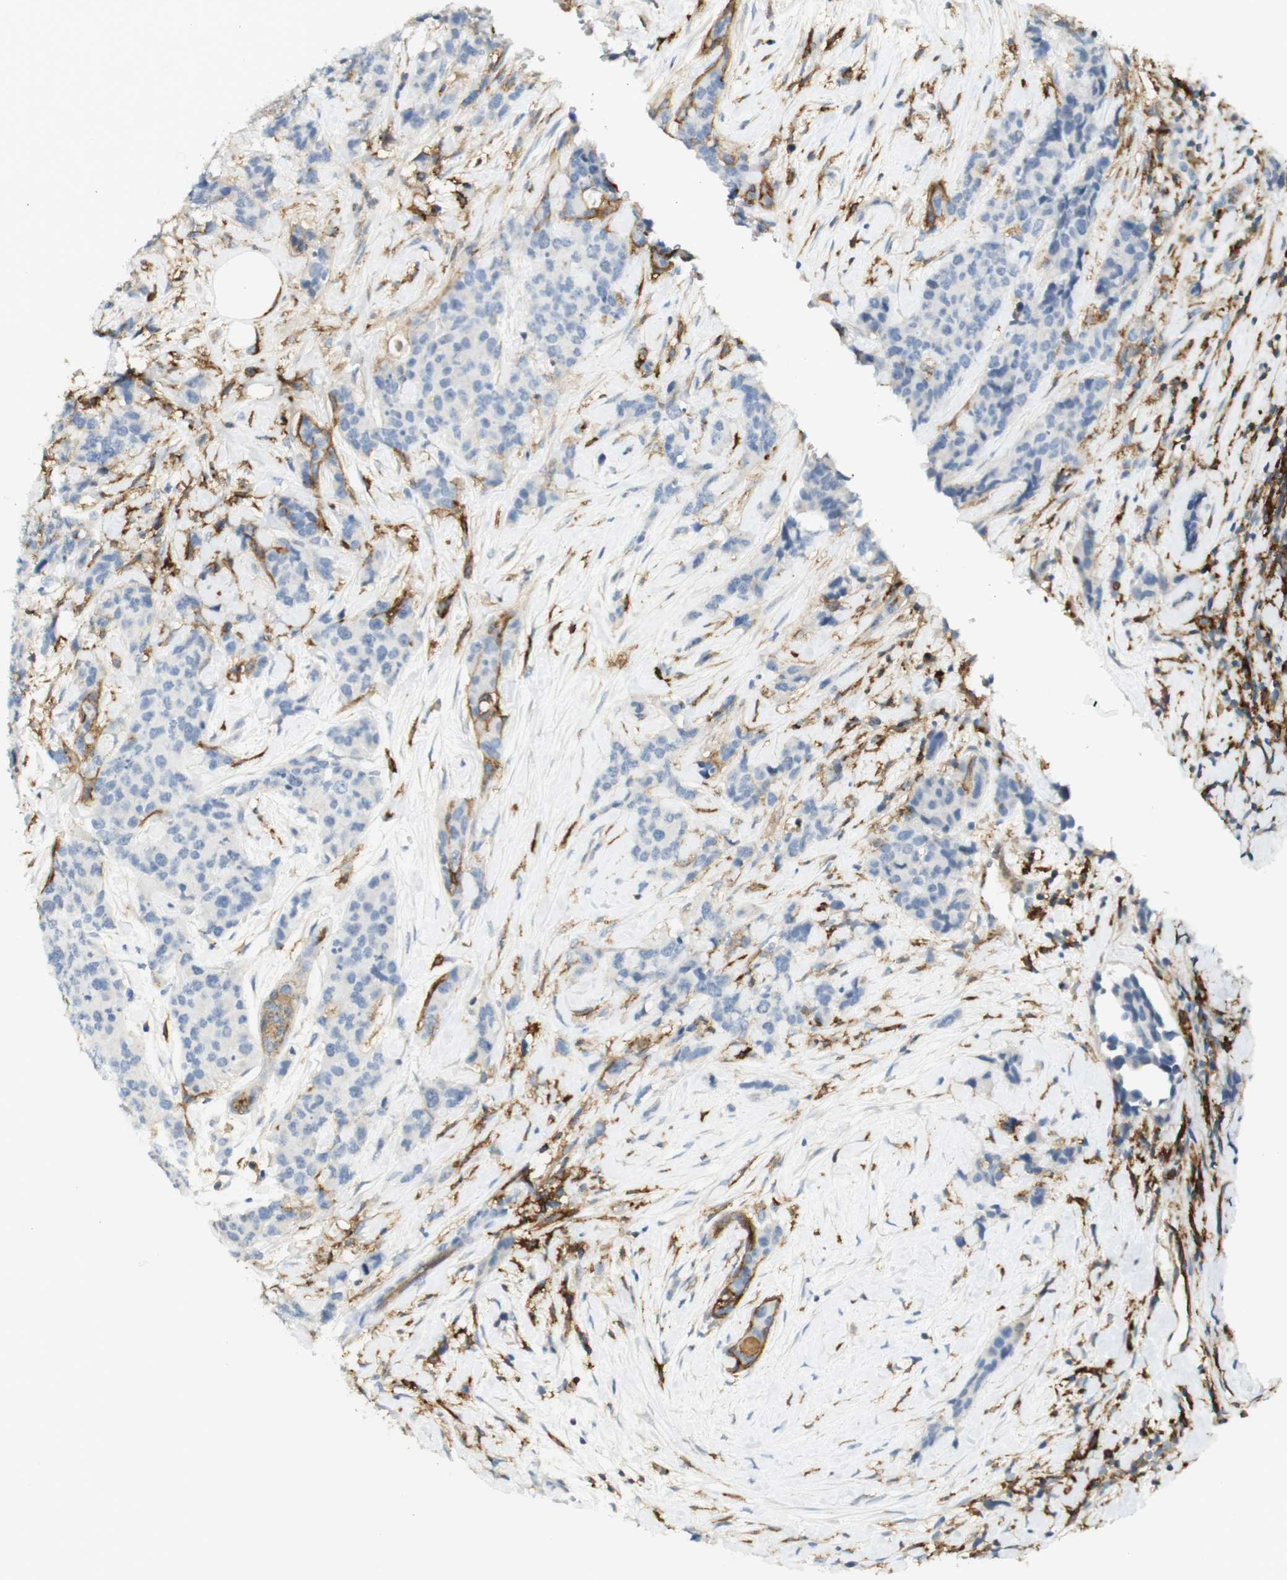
{"staining": {"intensity": "negative", "quantity": "none", "location": "none"}, "tissue": "breast cancer", "cell_type": "Tumor cells", "image_type": "cancer", "snomed": [{"axis": "morphology", "description": "Lobular carcinoma"}, {"axis": "topography", "description": "Breast"}], "caption": "Tumor cells are negative for brown protein staining in breast cancer.", "gene": "SIRPA", "patient": {"sex": "female", "age": 59}}